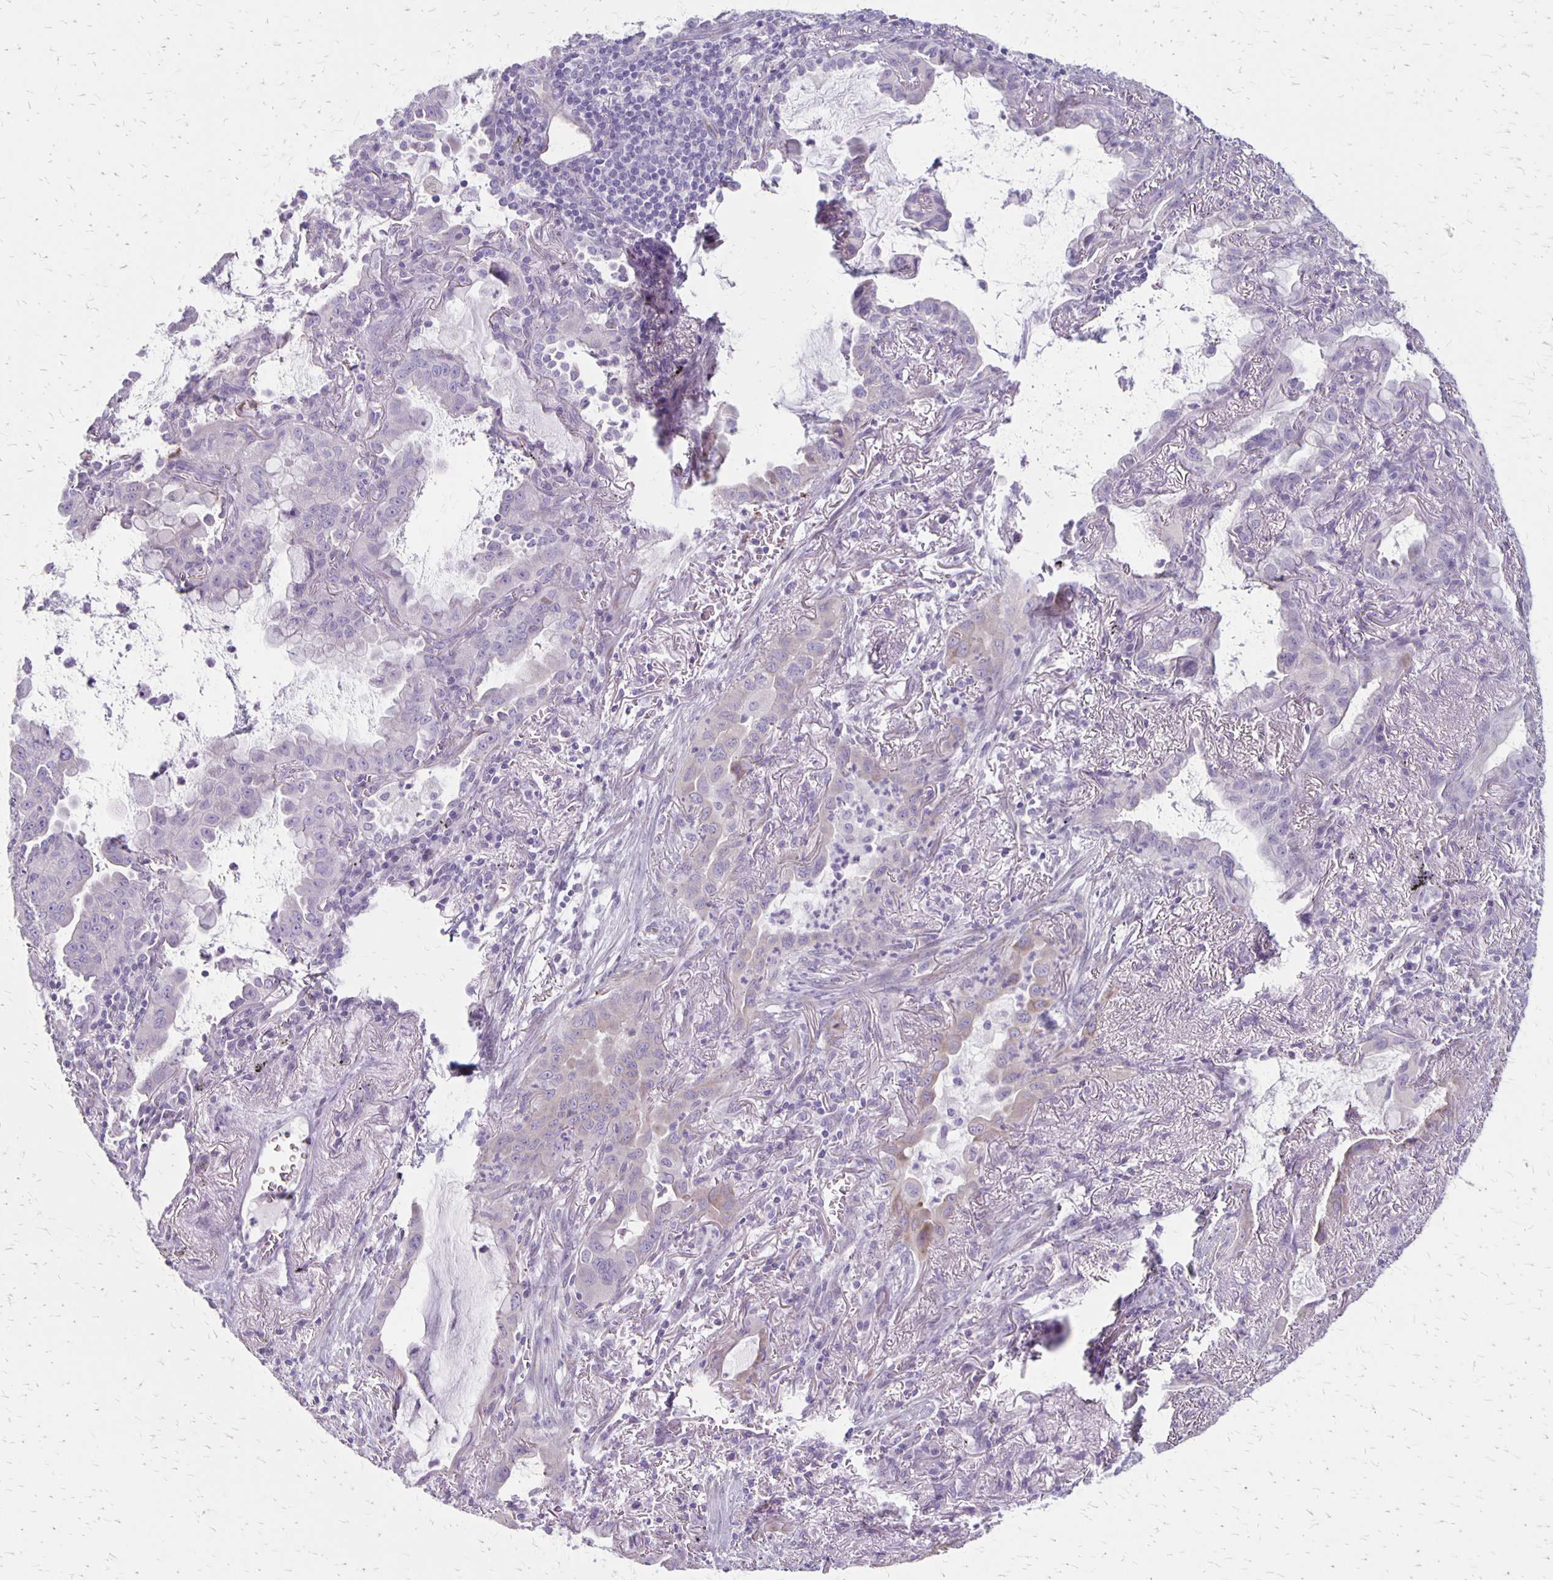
{"staining": {"intensity": "negative", "quantity": "none", "location": "none"}, "tissue": "lung cancer", "cell_type": "Tumor cells", "image_type": "cancer", "snomed": [{"axis": "morphology", "description": "Adenocarcinoma, NOS"}, {"axis": "topography", "description": "Lung"}], "caption": "Protein analysis of lung adenocarcinoma demonstrates no significant positivity in tumor cells. (DAB (3,3'-diaminobenzidine) IHC, high magnification).", "gene": "HOMER1", "patient": {"sex": "male", "age": 65}}